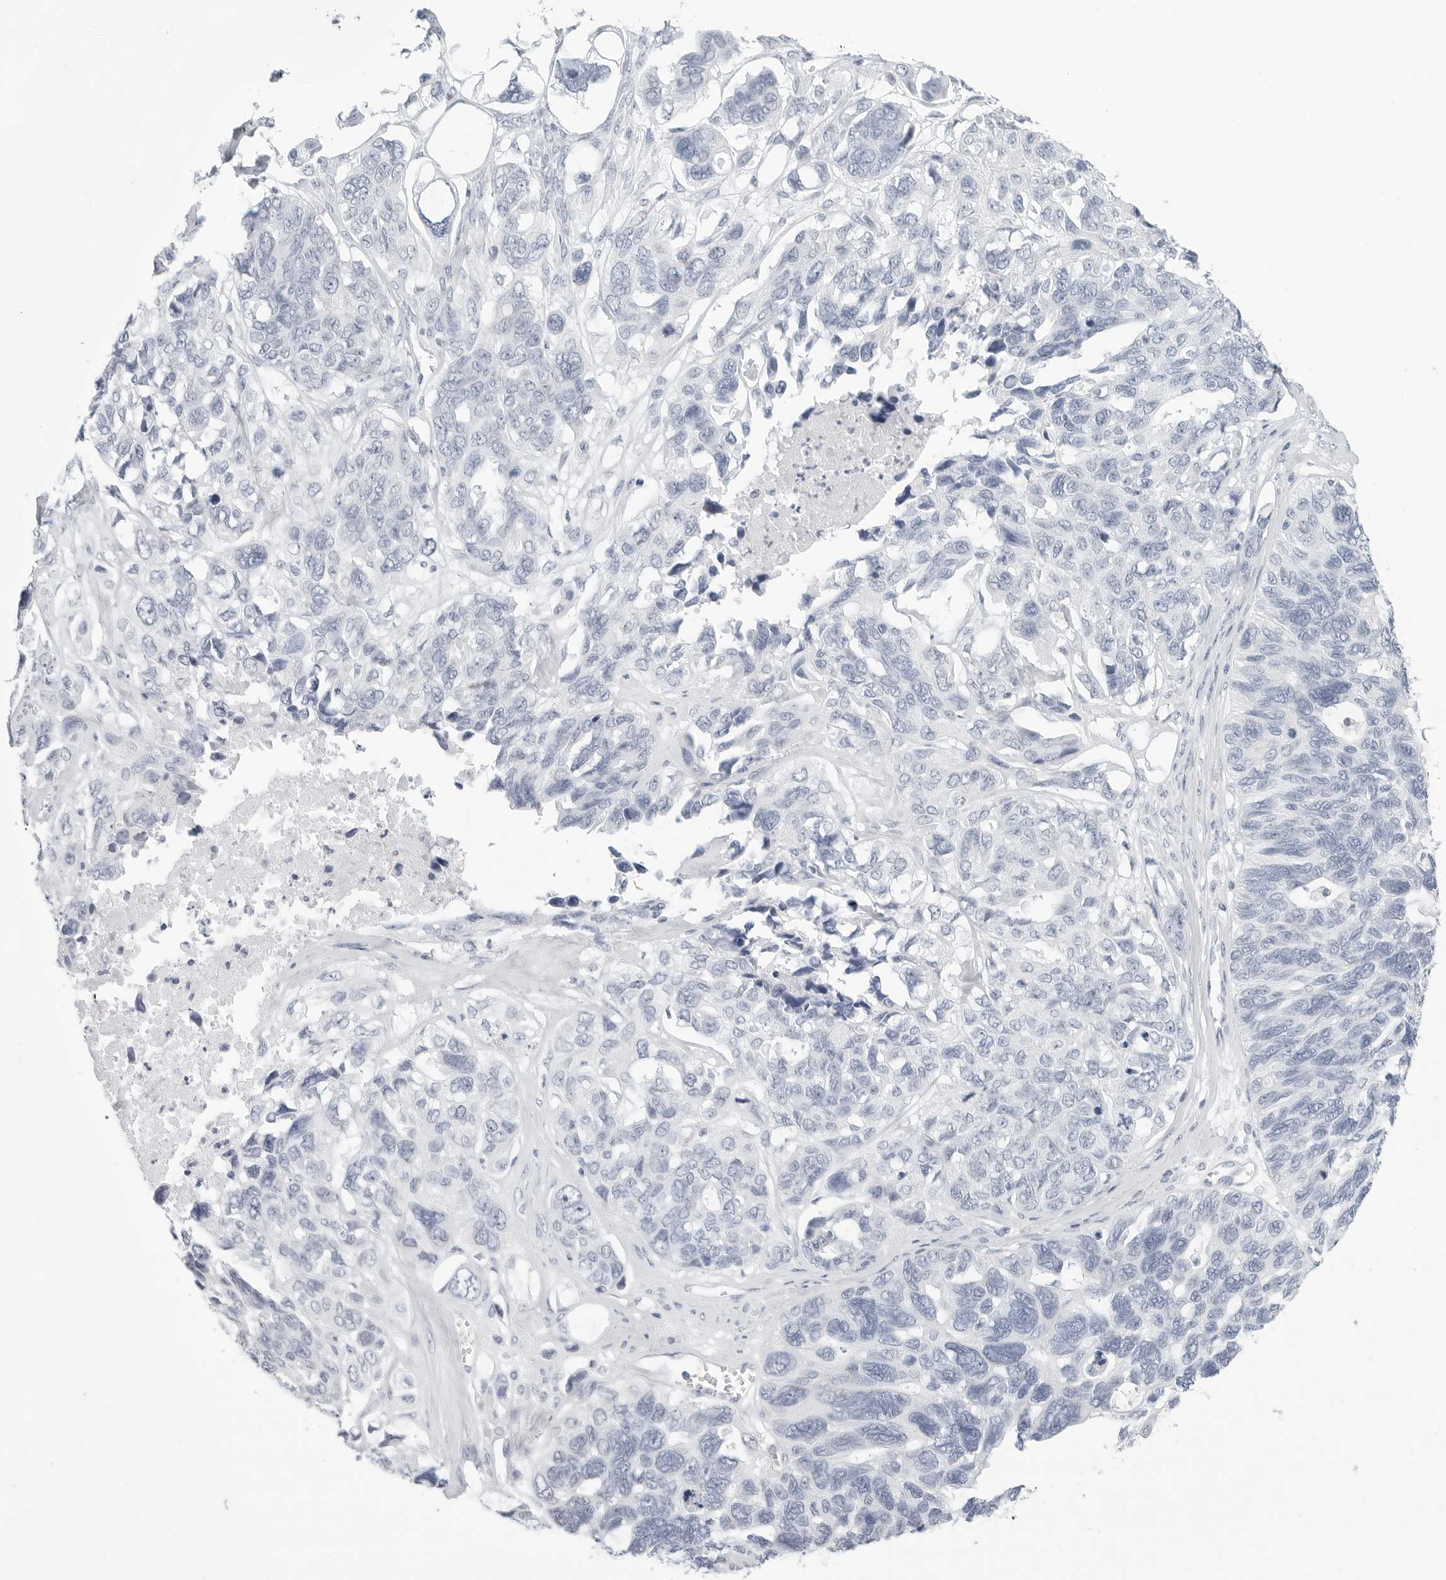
{"staining": {"intensity": "negative", "quantity": "none", "location": "none"}, "tissue": "ovarian cancer", "cell_type": "Tumor cells", "image_type": "cancer", "snomed": [{"axis": "morphology", "description": "Cystadenocarcinoma, serous, NOS"}, {"axis": "topography", "description": "Ovary"}], "caption": "Tumor cells are negative for protein expression in human ovarian cancer (serous cystadenocarcinoma).", "gene": "HMGCS2", "patient": {"sex": "female", "age": 79}}